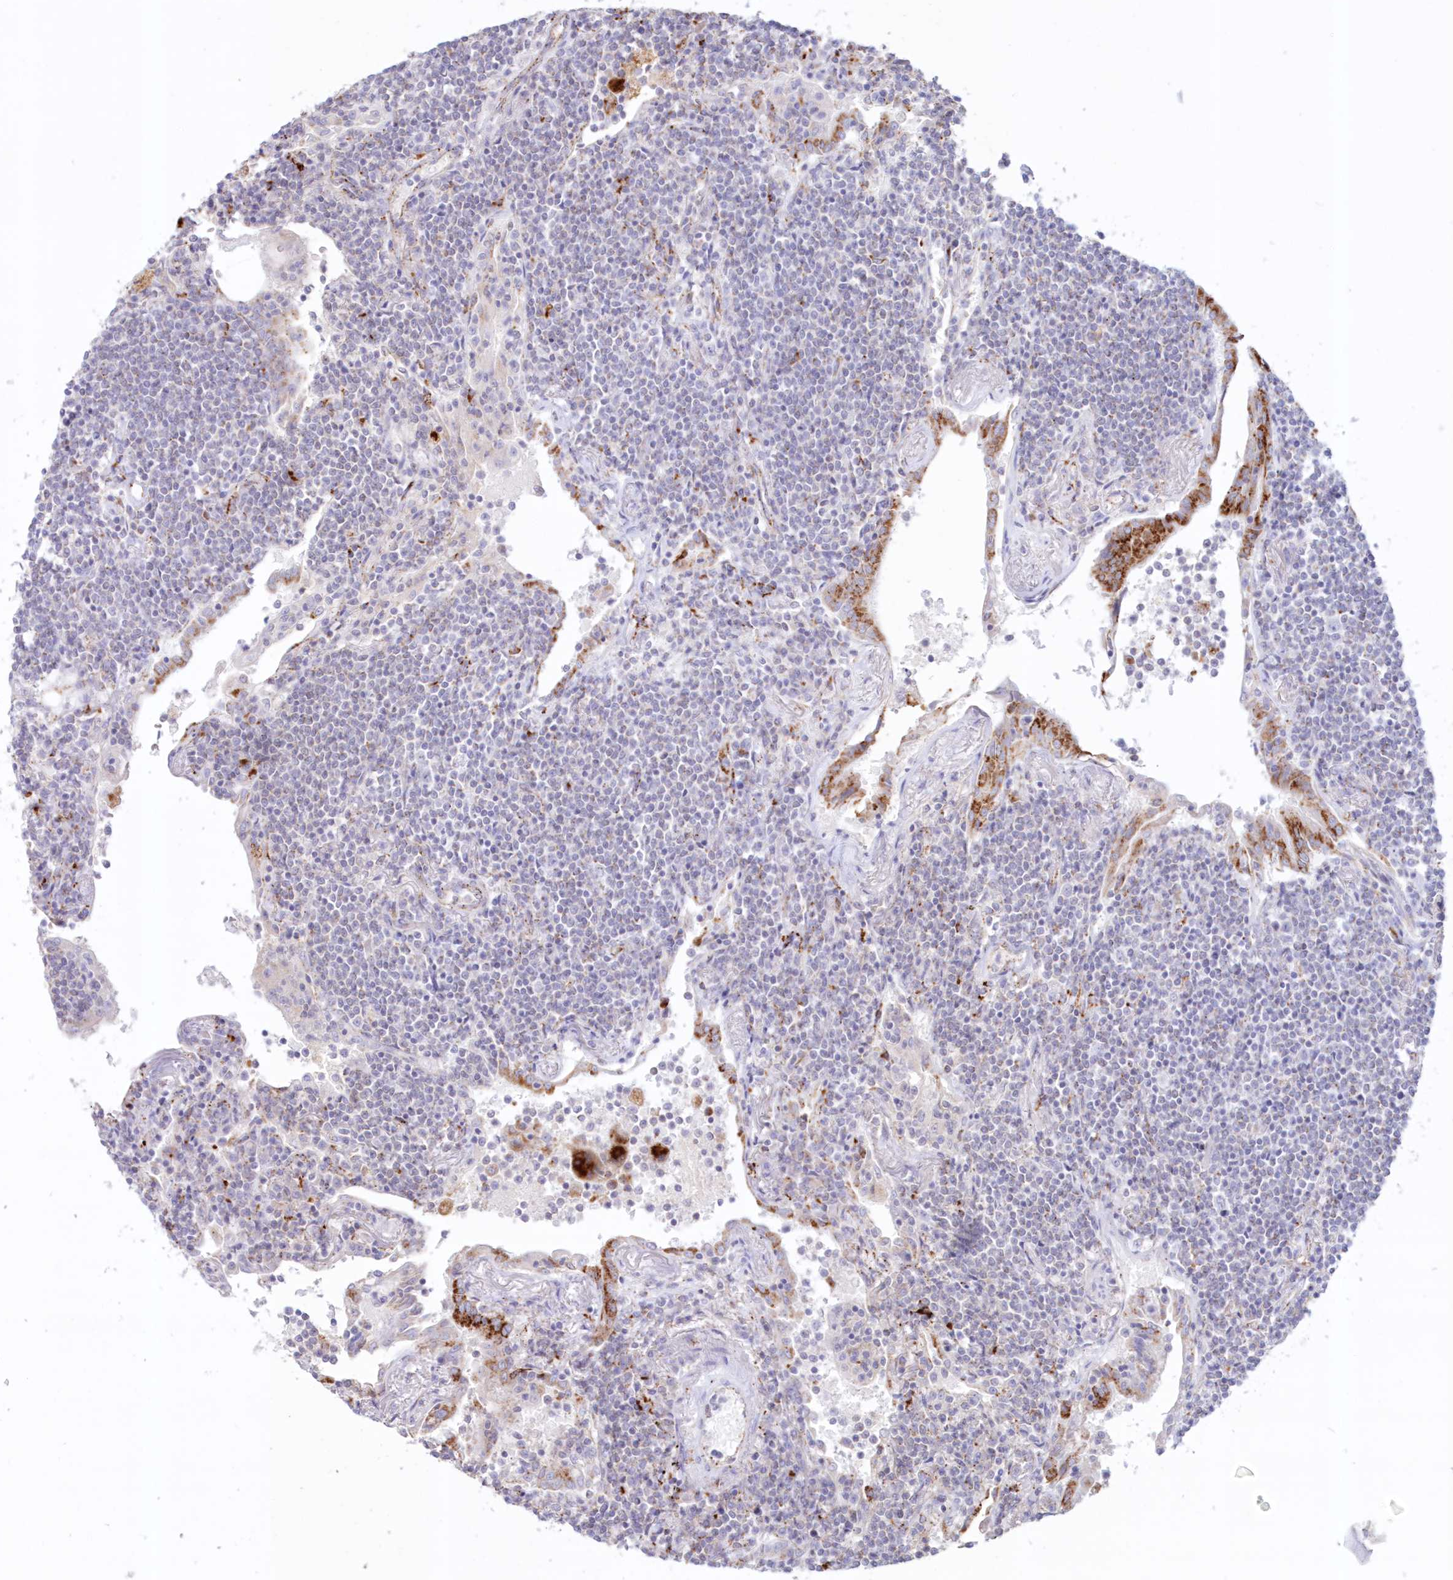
{"staining": {"intensity": "negative", "quantity": "none", "location": "none"}, "tissue": "lymphoma", "cell_type": "Tumor cells", "image_type": "cancer", "snomed": [{"axis": "morphology", "description": "Malignant lymphoma, non-Hodgkin's type, Low grade"}, {"axis": "topography", "description": "Lung"}], "caption": "Photomicrograph shows no protein staining in tumor cells of lymphoma tissue.", "gene": "TPP1", "patient": {"sex": "female", "age": 71}}